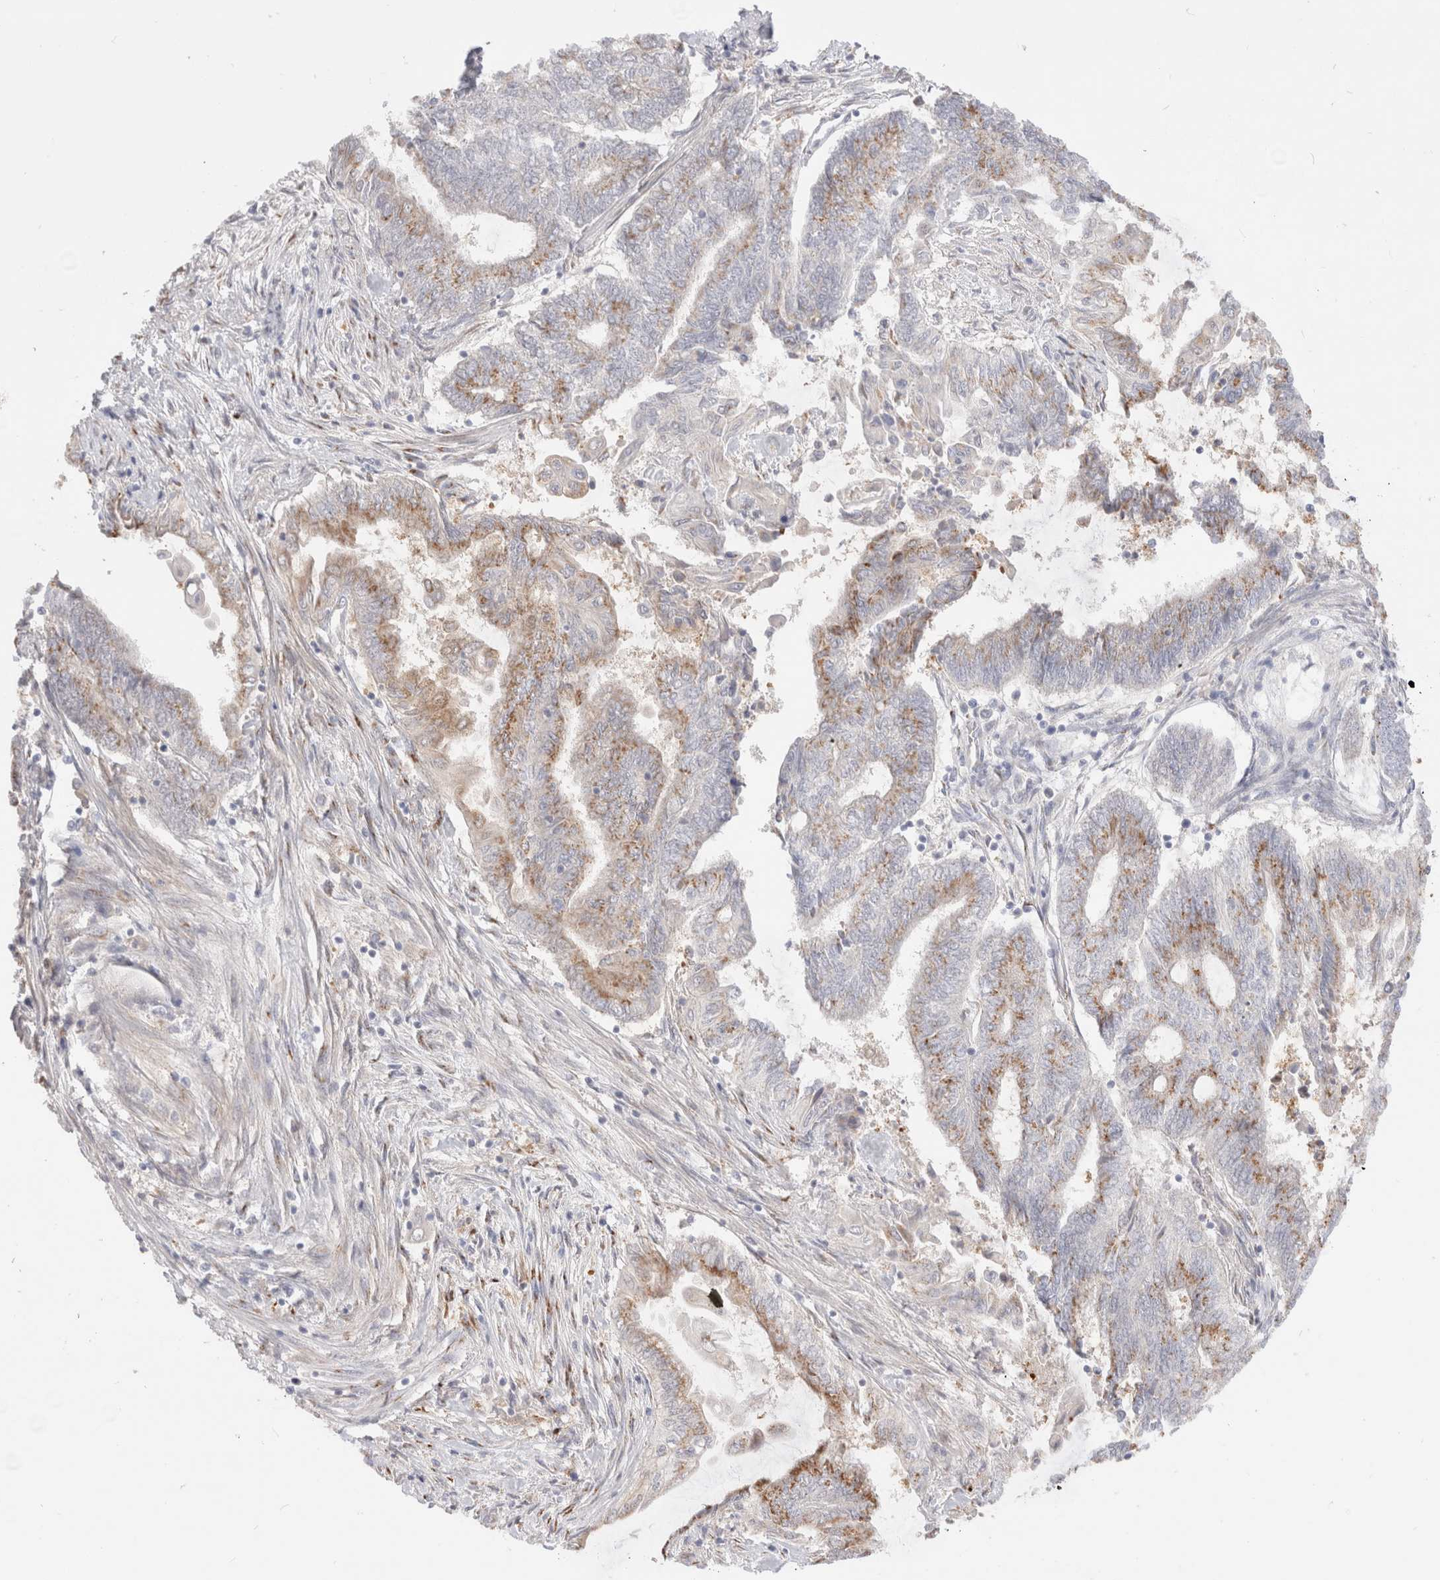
{"staining": {"intensity": "moderate", "quantity": "<25%", "location": "cytoplasmic/membranous"}, "tissue": "endometrial cancer", "cell_type": "Tumor cells", "image_type": "cancer", "snomed": [{"axis": "morphology", "description": "Adenocarcinoma, NOS"}, {"axis": "topography", "description": "Uterus"}, {"axis": "topography", "description": "Endometrium"}], "caption": "This is an image of immunohistochemistry staining of endometrial adenocarcinoma, which shows moderate expression in the cytoplasmic/membranous of tumor cells.", "gene": "EFCAB13", "patient": {"sex": "female", "age": 70}}